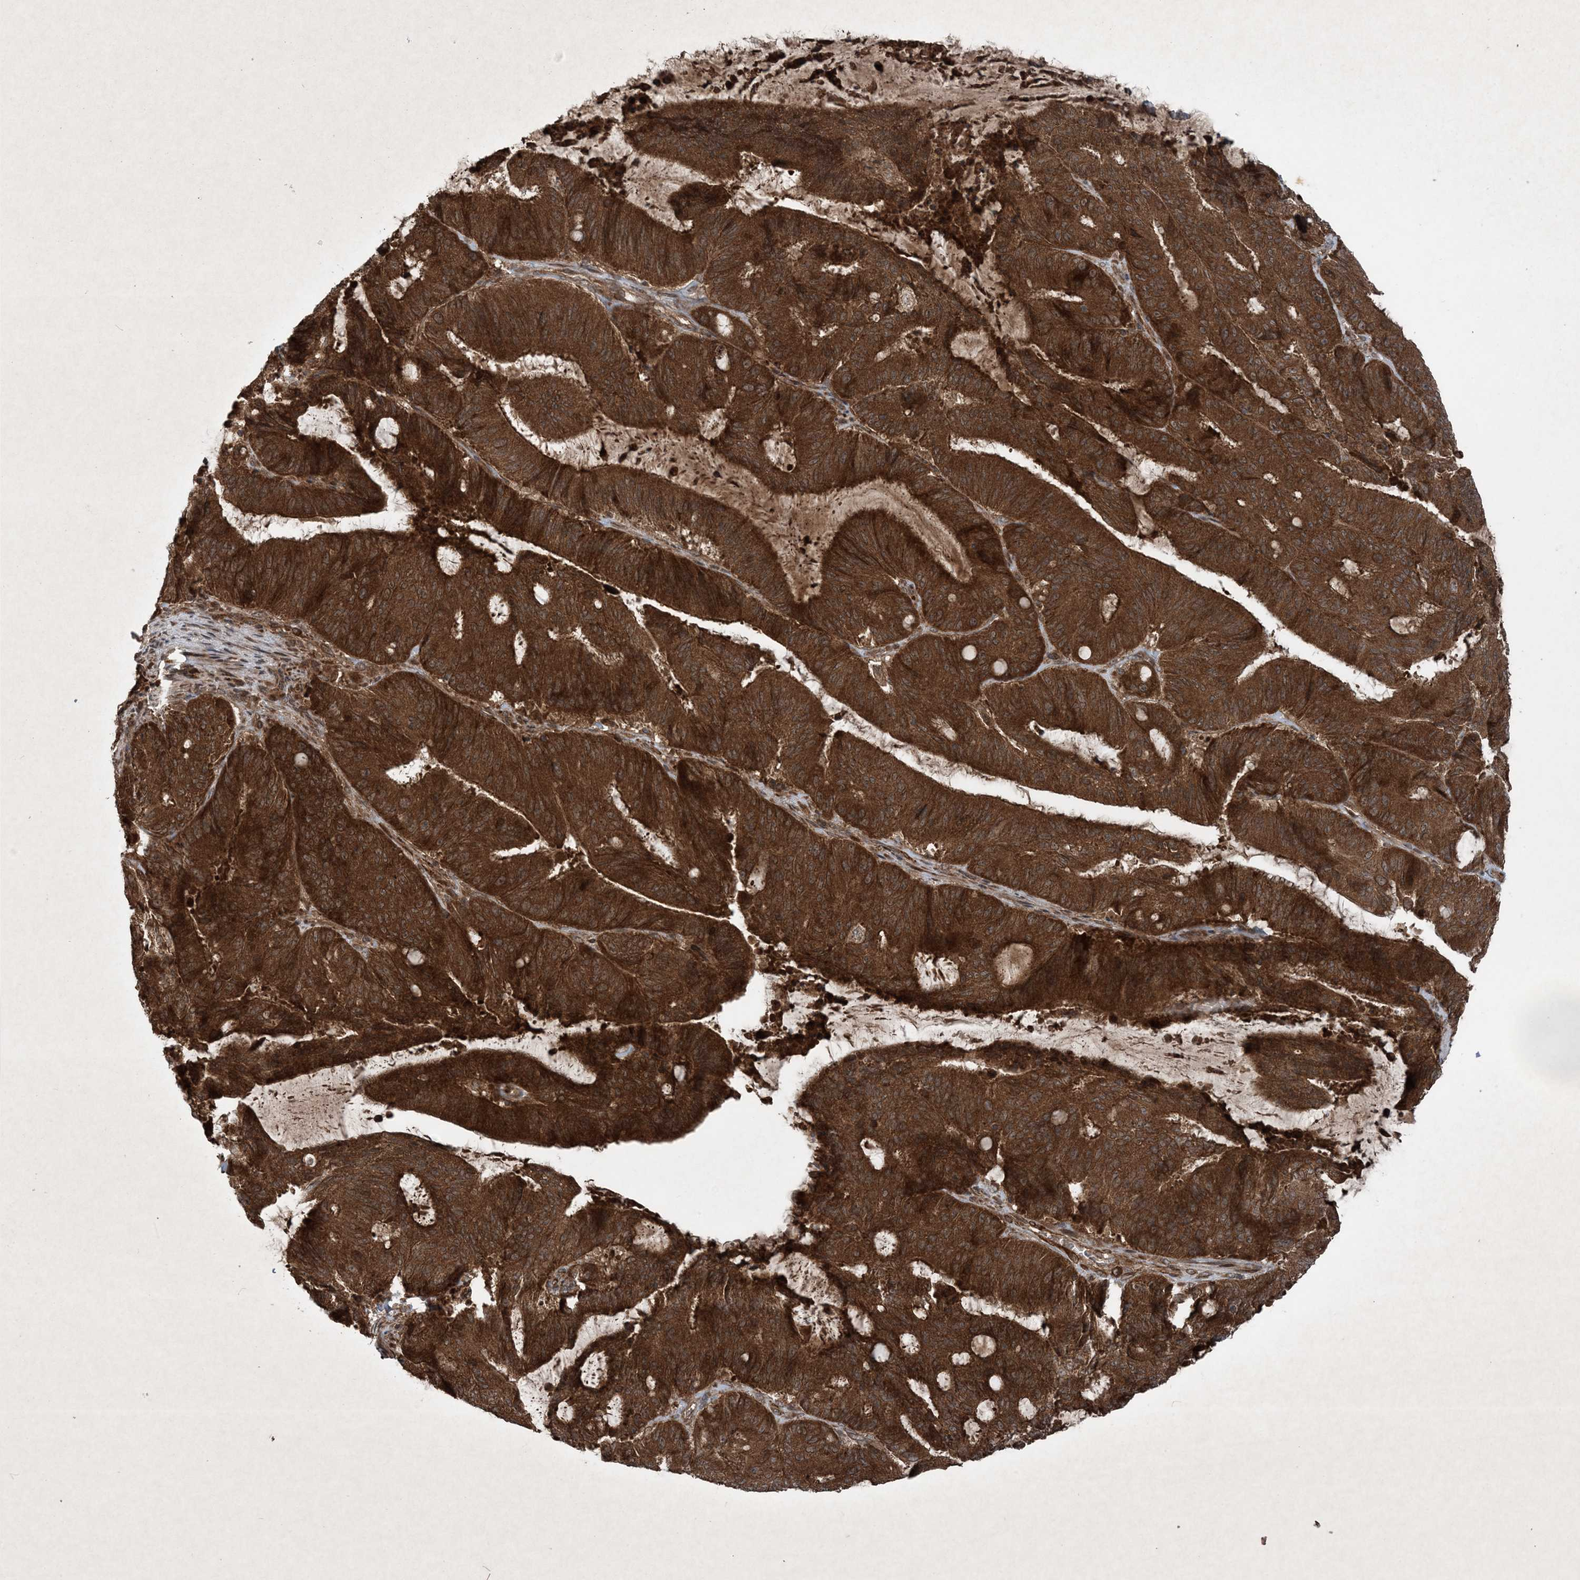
{"staining": {"intensity": "strong", "quantity": ">75%", "location": "cytoplasmic/membranous"}, "tissue": "liver cancer", "cell_type": "Tumor cells", "image_type": "cancer", "snomed": [{"axis": "morphology", "description": "Normal tissue, NOS"}, {"axis": "morphology", "description": "Cholangiocarcinoma"}, {"axis": "topography", "description": "Liver"}, {"axis": "topography", "description": "Peripheral nerve tissue"}], "caption": "Liver cancer (cholangiocarcinoma) stained with a brown dye demonstrates strong cytoplasmic/membranous positive expression in approximately >75% of tumor cells.", "gene": "GNG5", "patient": {"sex": "female", "age": 73}}